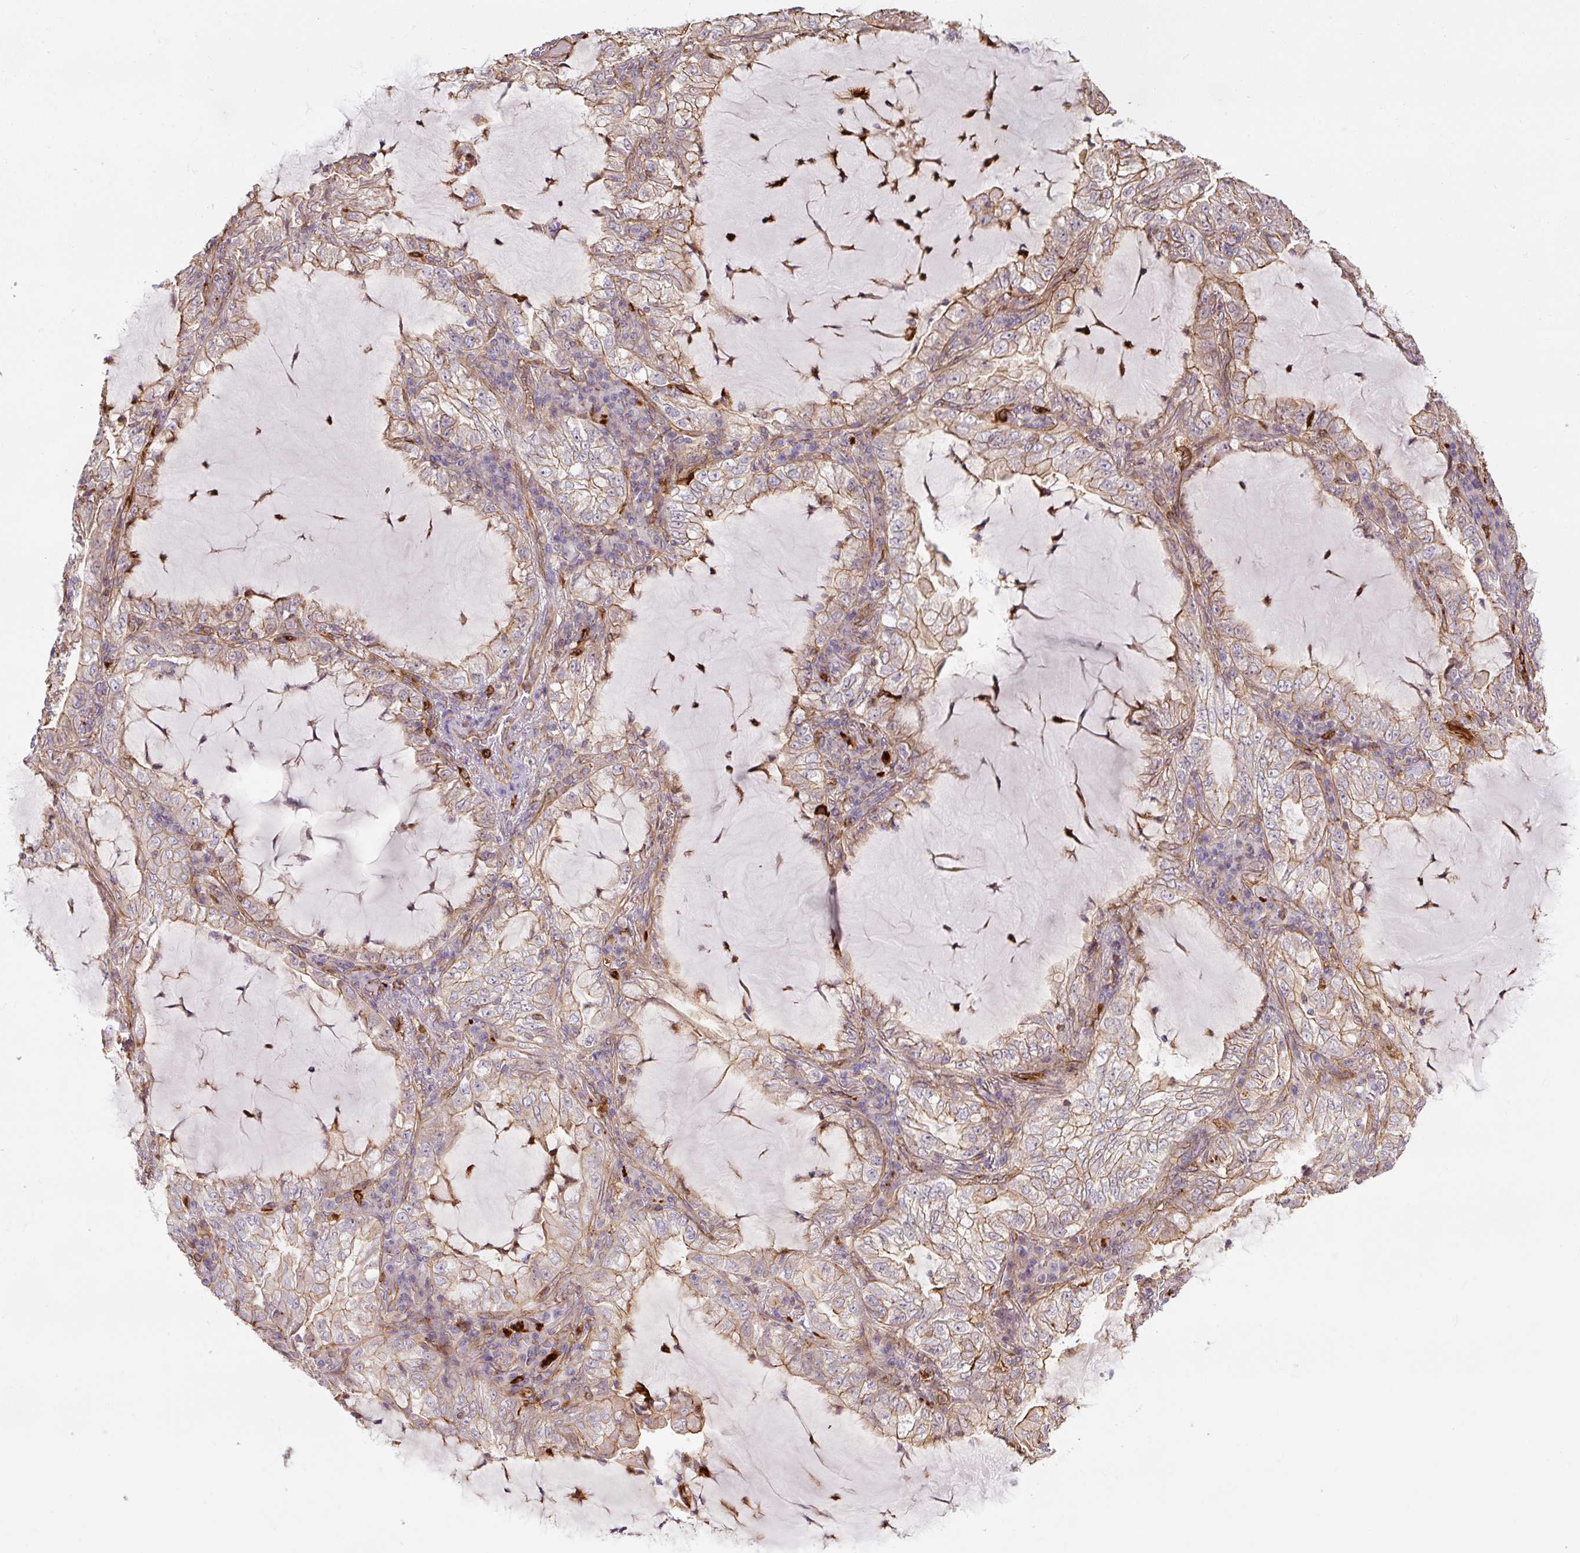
{"staining": {"intensity": "moderate", "quantity": "25%-75%", "location": "cytoplasmic/membranous"}, "tissue": "lung cancer", "cell_type": "Tumor cells", "image_type": "cancer", "snomed": [{"axis": "morphology", "description": "Adenocarcinoma, NOS"}, {"axis": "topography", "description": "Lung"}], "caption": "Immunohistochemical staining of human lung cancer shows medium levels of moderate cytoplasmic/membranous protein expression in about 25%-75% of tumor cells.", "gene": "B3GALT5", "patient": {"sex": "female", "age": 73}}